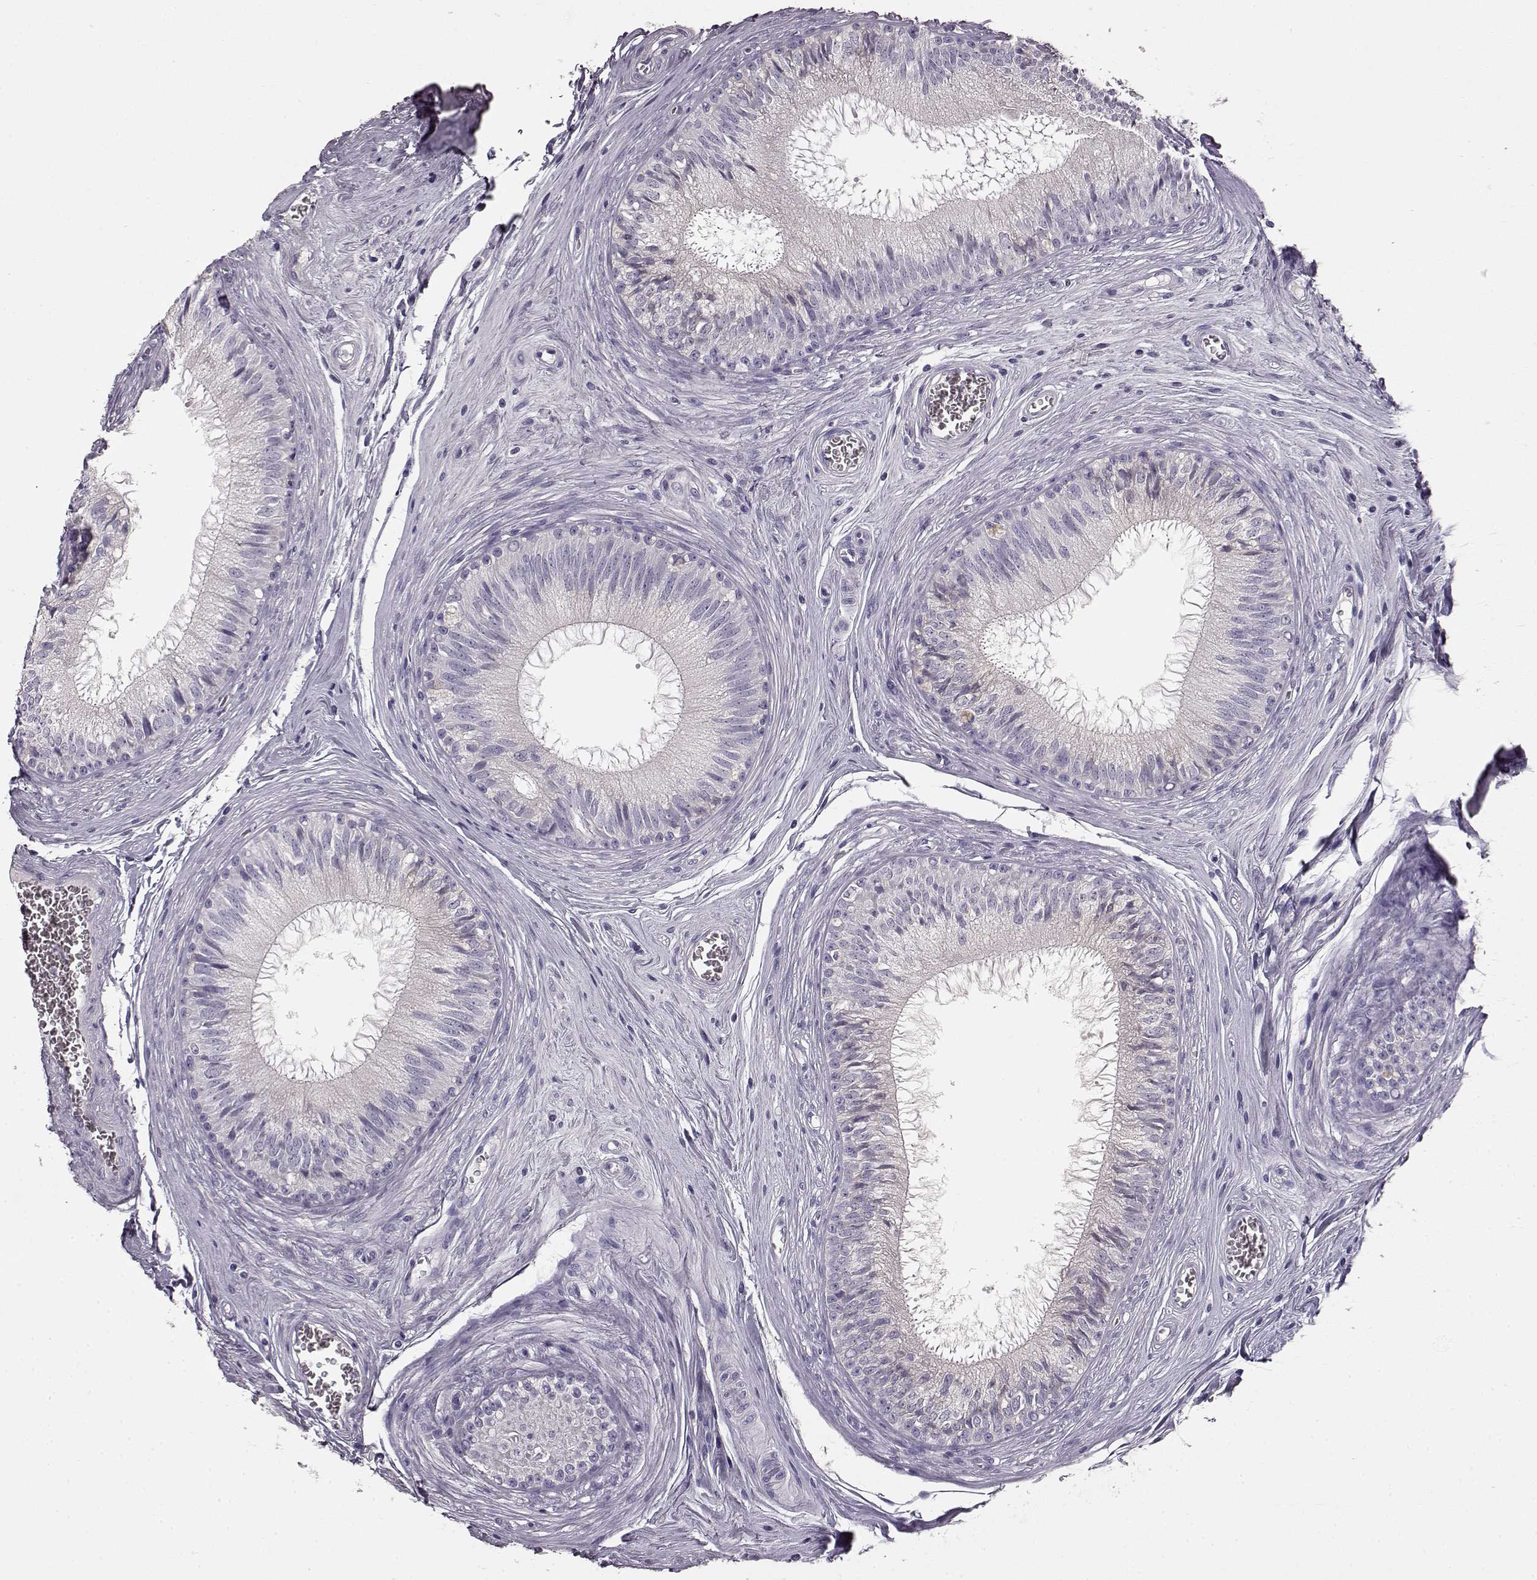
{"staining": {"intensity": "negative", "quantity": "none", "location": "none"}, "tissue": "epididymis", "cell_type": "Glandular cells", "image_type": "normal", "snomed": [{"axis": "morphology", "description": "Normal tissue, NOS"}, {"axis": "topography", "description": "Epididymis"}], "caption": "This is an IHC image of normal human epididymis. There is no positivity in glandular cells.", "gene": "KRT81", "patient": {"sex": "male", "age": 37}}